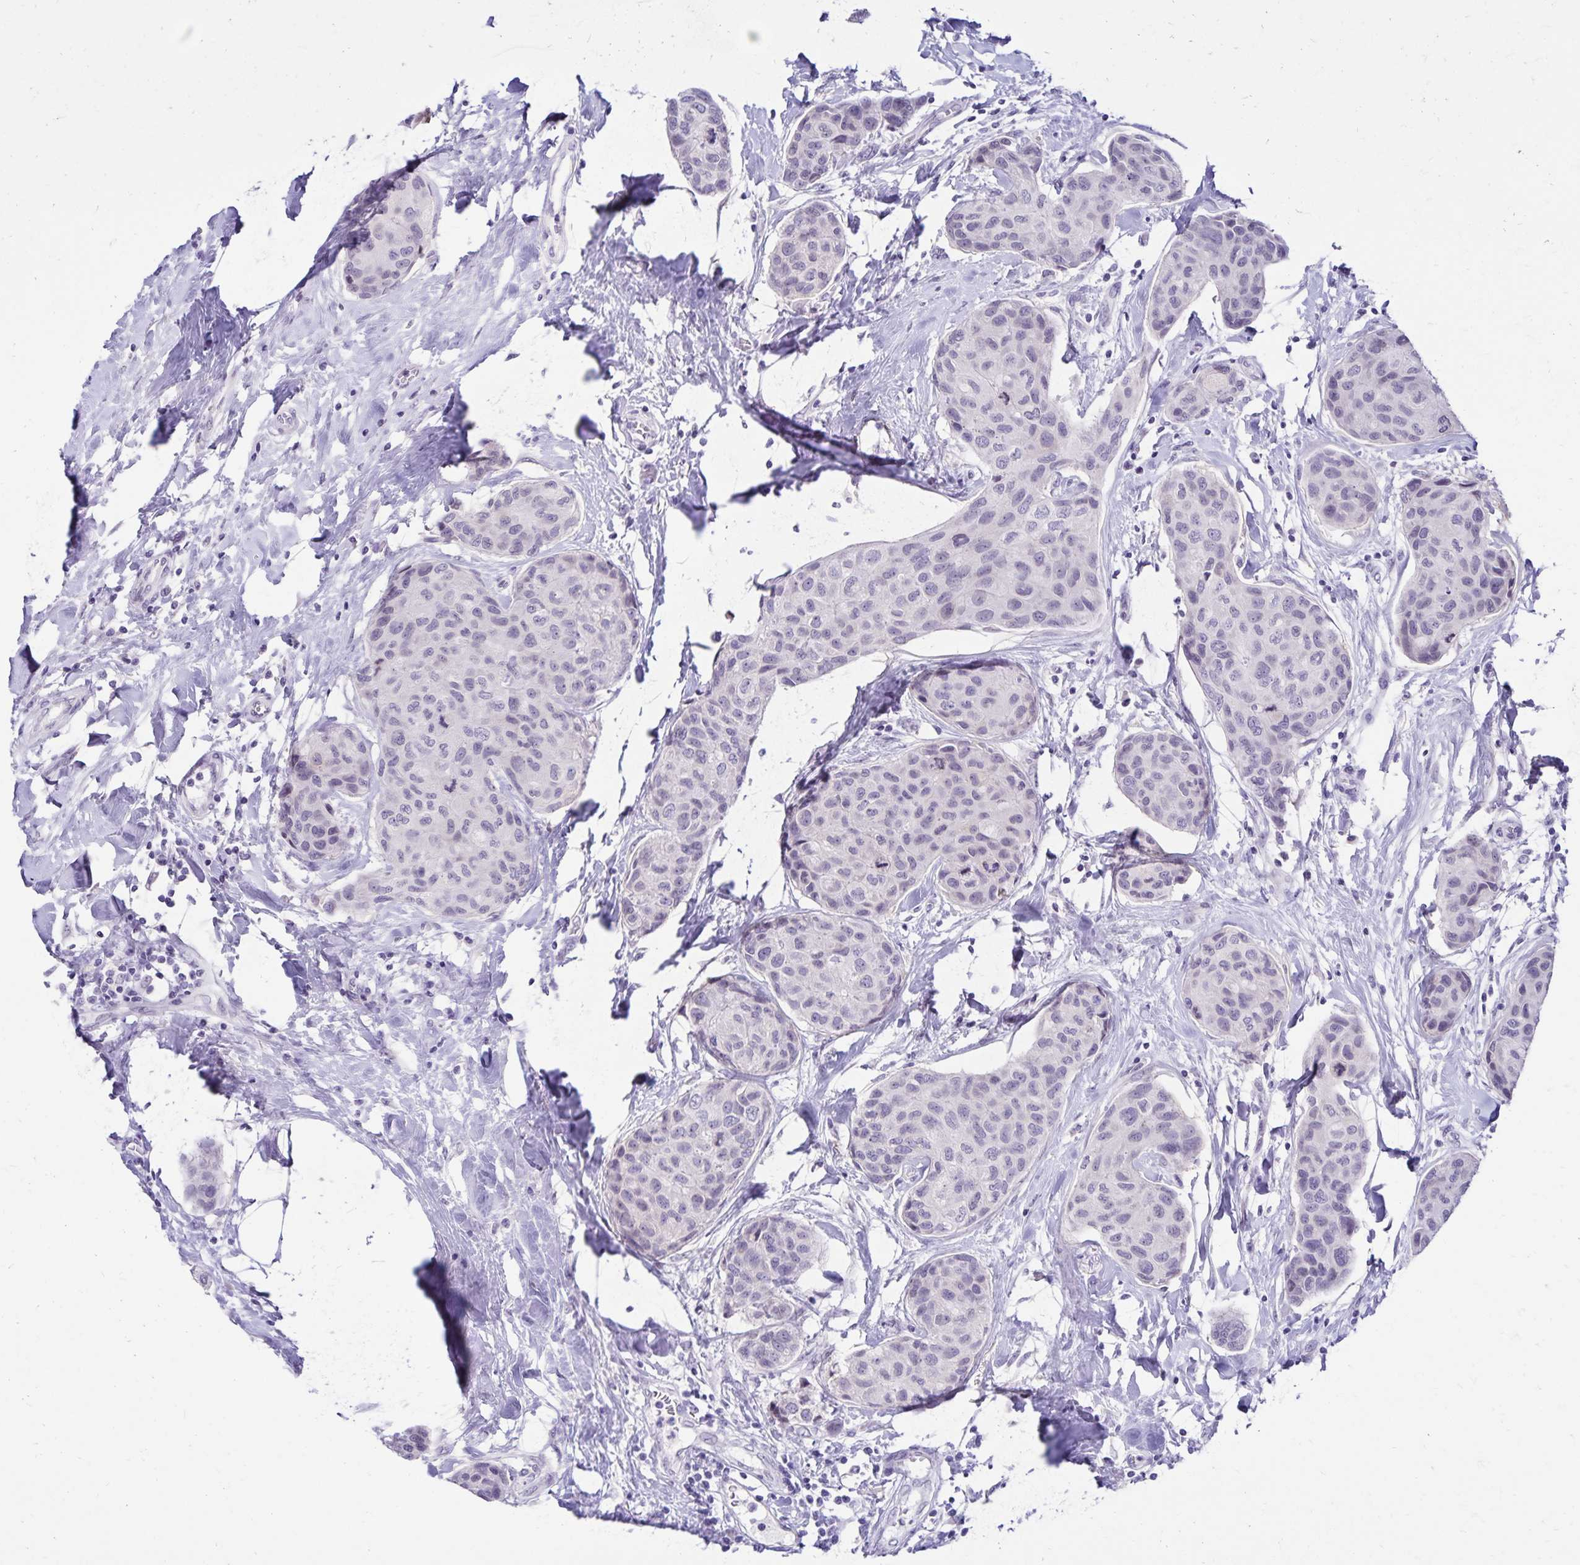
{"staining": {"intensity": "negative", "quantity": "none", "location": "none"}, "tissue": "breast cancer", "cell_type": "Tumor cells", "image_type": "cancer", "snomed": [{"axis": "morphology", "description": "Duct carcinoma"}, {"axis": "topography", "description": "Breast"}], "caption": "Image shows no significant protein positivity in tumor cells of infiltrating ductal carcinoma (breast).", "gene": "FAM166C", "patient": {"sex": "female", "age": 80}}